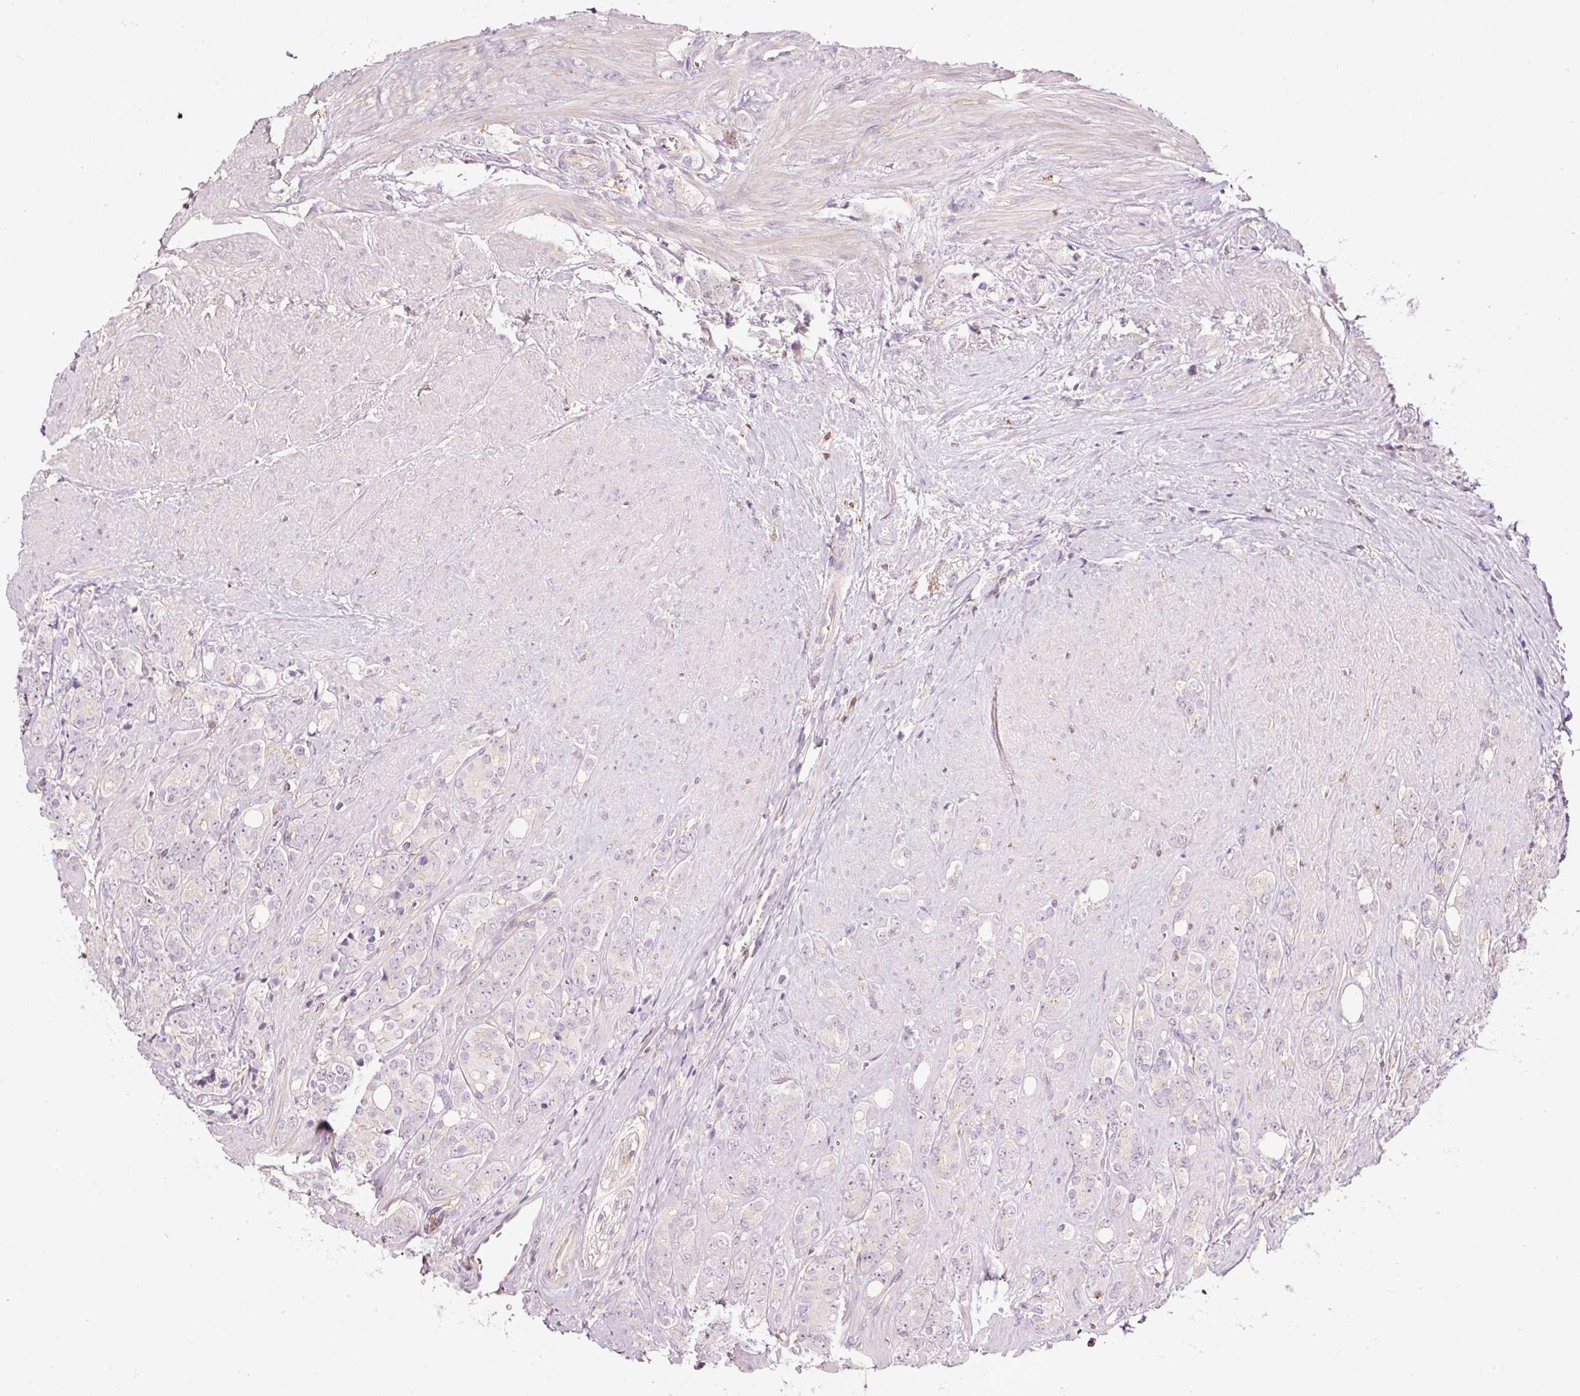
{"staining": {"intensity": "negative", "quantity": "none", "location": "none"}, "tissue": "prostate cancer", "cell_type": "Tumor cells", "image_type": "cancer", "snomed": [{"axis": "morphology", "description": "Adenocarcinoma, High grade"}, {"axis": "topography", "description": "Prostate"}], "caption": "Immunohistochemistry micrograph of neoplastic tissue: human prostate cancer (high-grade adenocarcinoma) stained with DAB (3,3'-diaminobenzidine) shows no significant protein expression in tumor cells. Brightfield microscopy of immunohistochemistry (IHC) stained with DAB (brown) and hematoxylin (blue), captured at high magnification.", "gene": "SIPA1", "patient": {"sex": "male", "age": 62}}